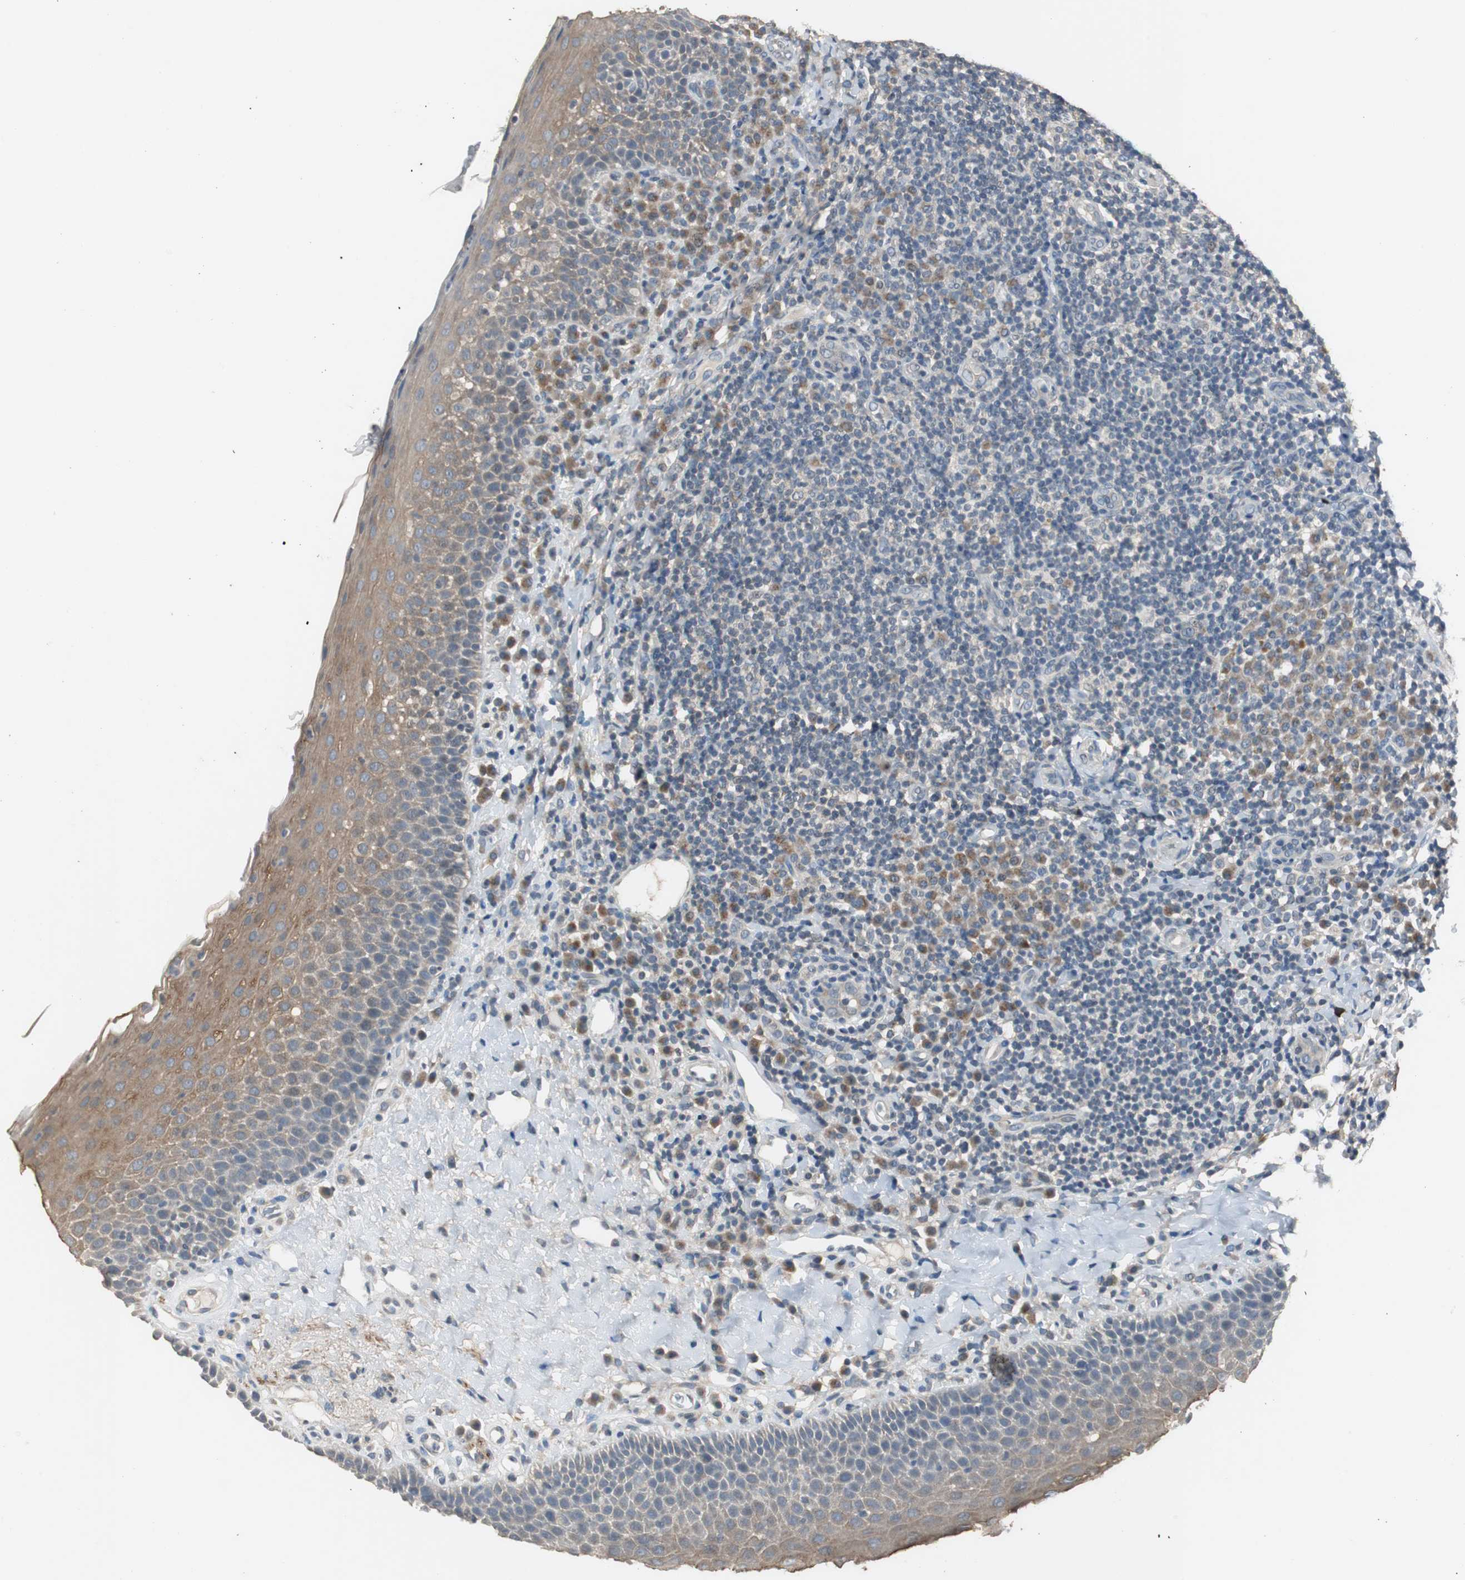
{"staining": {"intensity": "weak", "quantity": "<25%", "location": "cytoplasmic/membranous"}, "tissue": "tonsil", "cell_type": "Germinal center cells", "image_type": "normal", "snomed": [{"axis": "morphology", "description": "Normal tissue, NOS"}, {"axis": "topography", "description": "Tonsil"}], "caption": "High magnification brightfield microscopy of normal tonsil stained with DAB (3,3'-diaminobenzidine) (brown) and counterstained with hematoxylin (blue): germinal center cells show no significant expression.", "gene": "PTPRN2", "patient": {"sex": "male", "age": 17}}